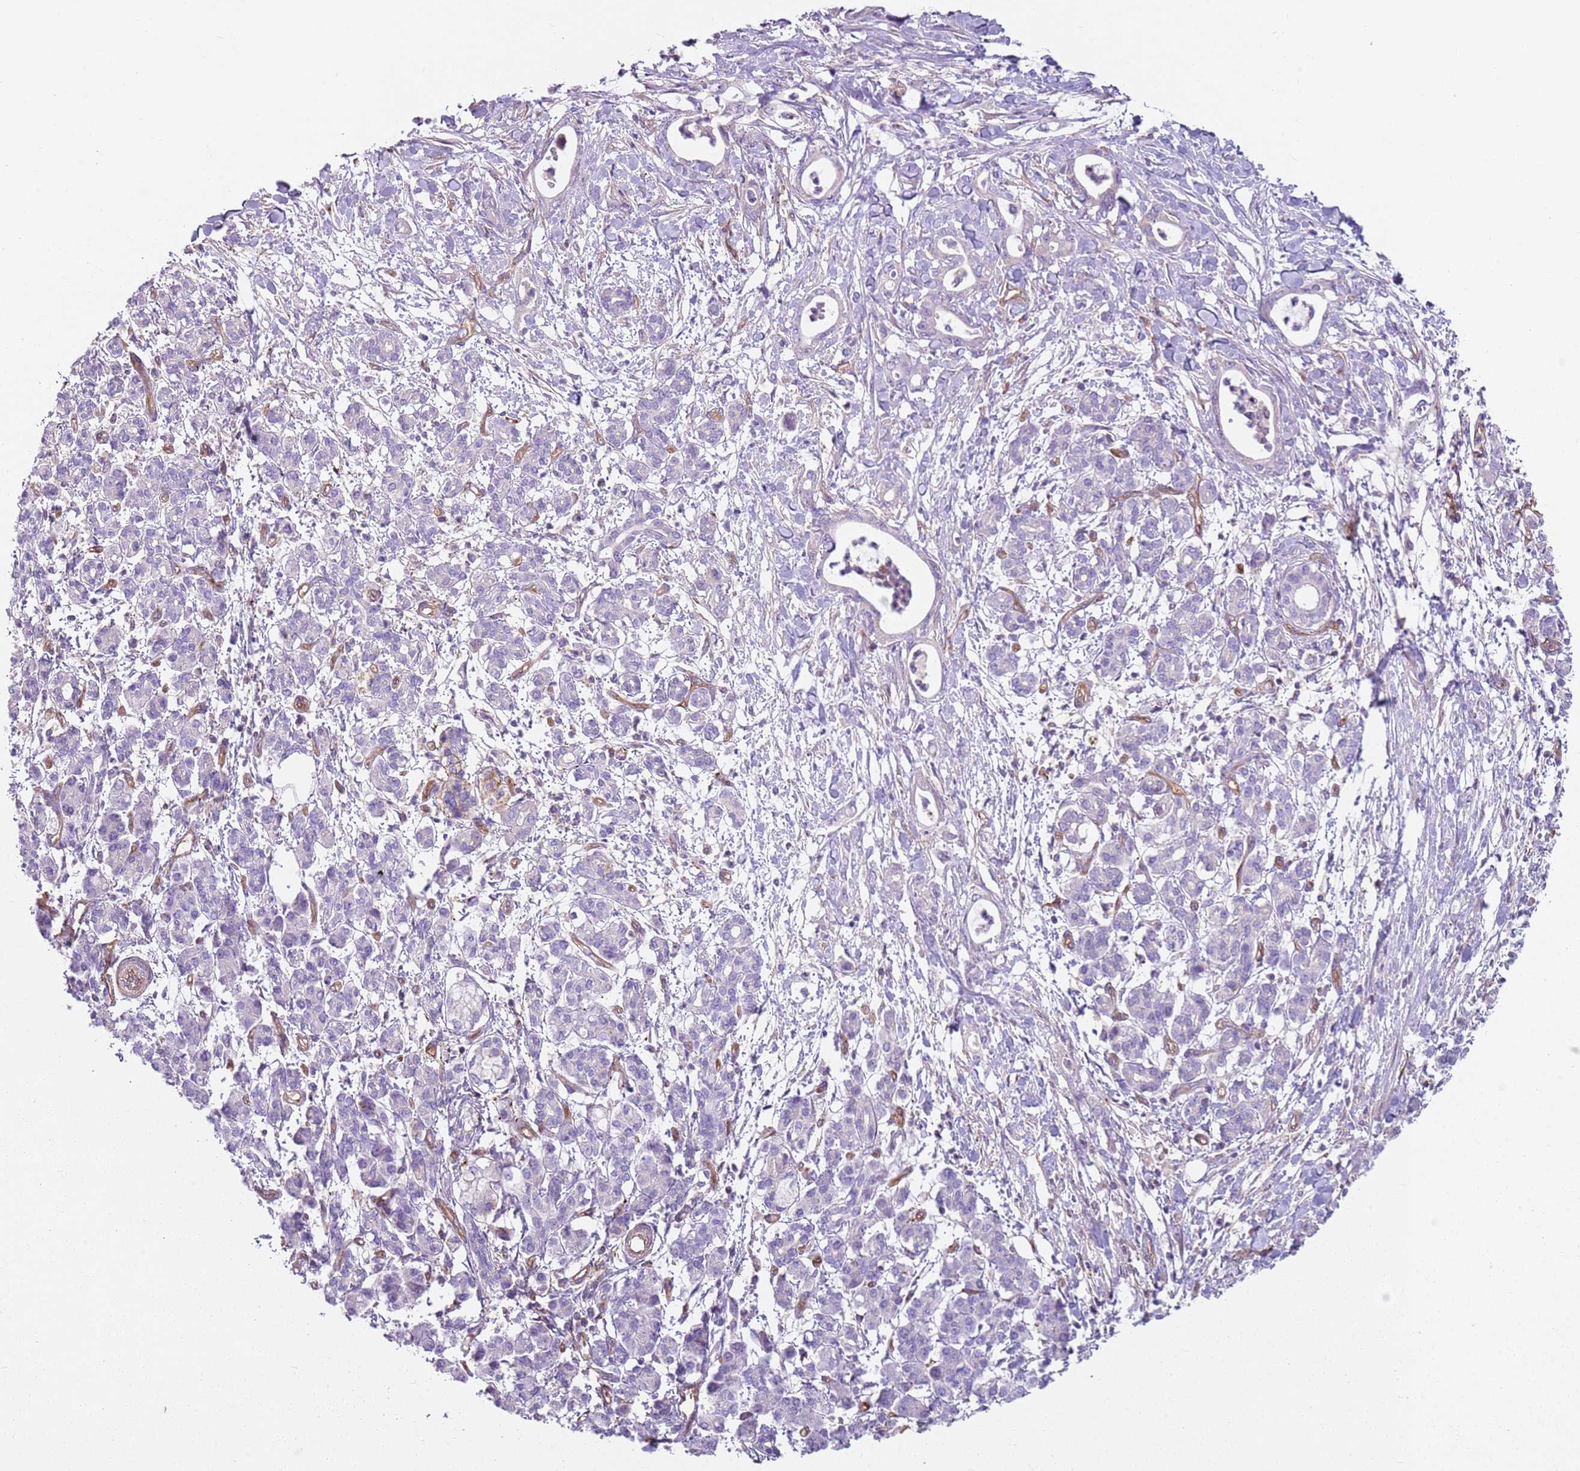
{"staining": {"intensity": "negative", "quantity": "none", "location": "none"}, "tissue": "pancreatic cancer", "cell_type": "Tumor cells", "image_type": "cancer", "snomed": [{"axis": "morphology", "description": "Adenocarcinoma, NOS"}, {"axis": "topography", "description": "Pancreas"}], "caption": "High power microscopy photomicrograph of an immunohistochemistry (IHC) micrograph of pancreatic cancer, revealing no significant positivity in tumor cells. The staining is performed using DAB brown chromogen with nuclei counter-stained in using hematoxylin.", "gene": "GNAI3", "patient": {"sex": "female", "age": 55}}